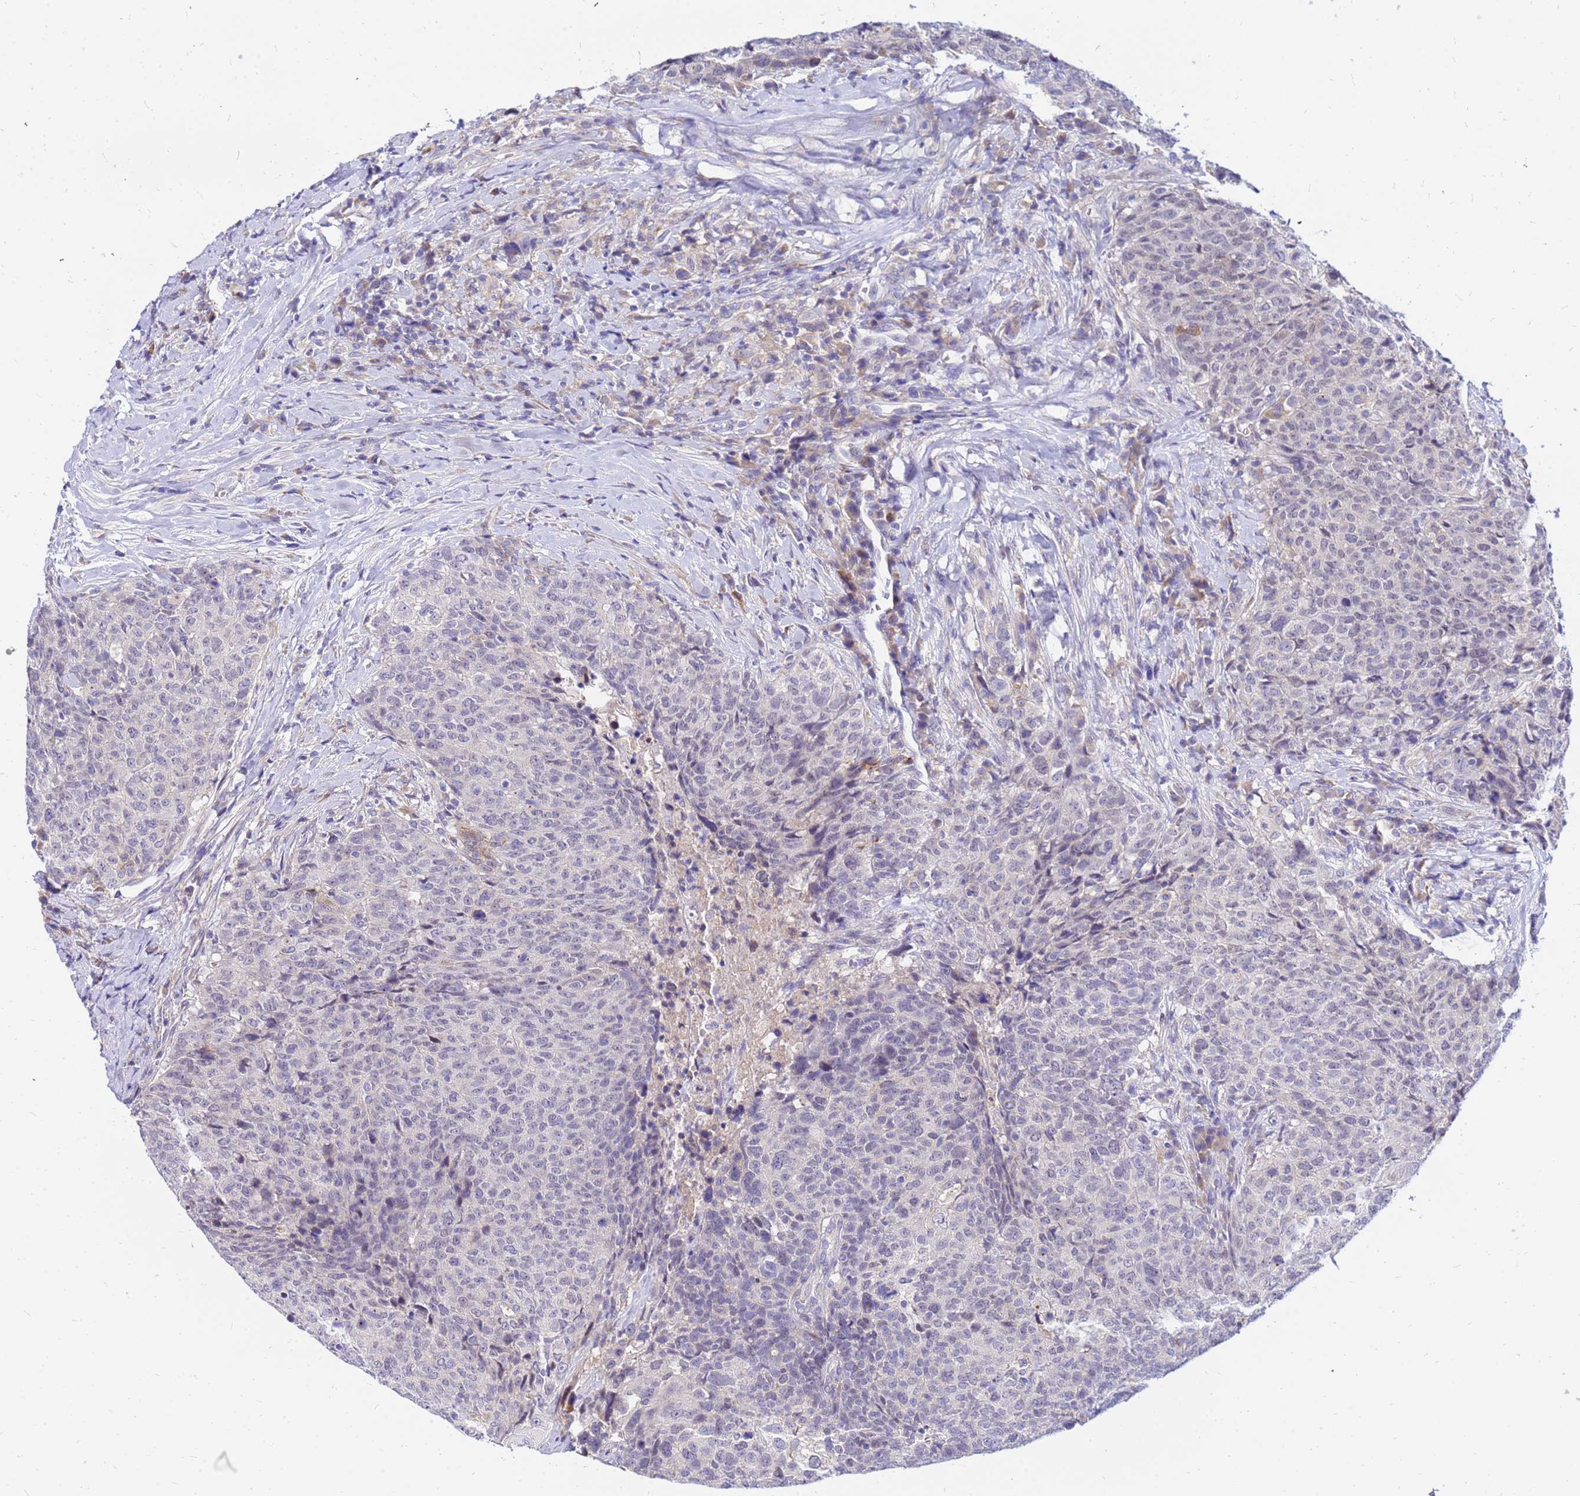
{"staining": {"intensity": "negative", "quantity": "none", "location": "none"}, "tissue": "head and neck cancer", "cell_type": "Tumor cells", "image_type": "cancer", "snomed": [{"axis": "morphology", "description": "Squamous cell carcinoma, NOS"}, {"axis": "topography", "description": "Head-Neck"}], "caption": "Head and neck cancer (squamous cell carcinoma) was stained to show a protein in brown. There is no significant expression in tumor cells. The staining is performed using DAB (3,3'-diaminobenzidine) brown chromogen with nuclei counter-stained in using hematoxylin.", "gene": "HERC5", "patient": {"sex": "male", "age": 66}}